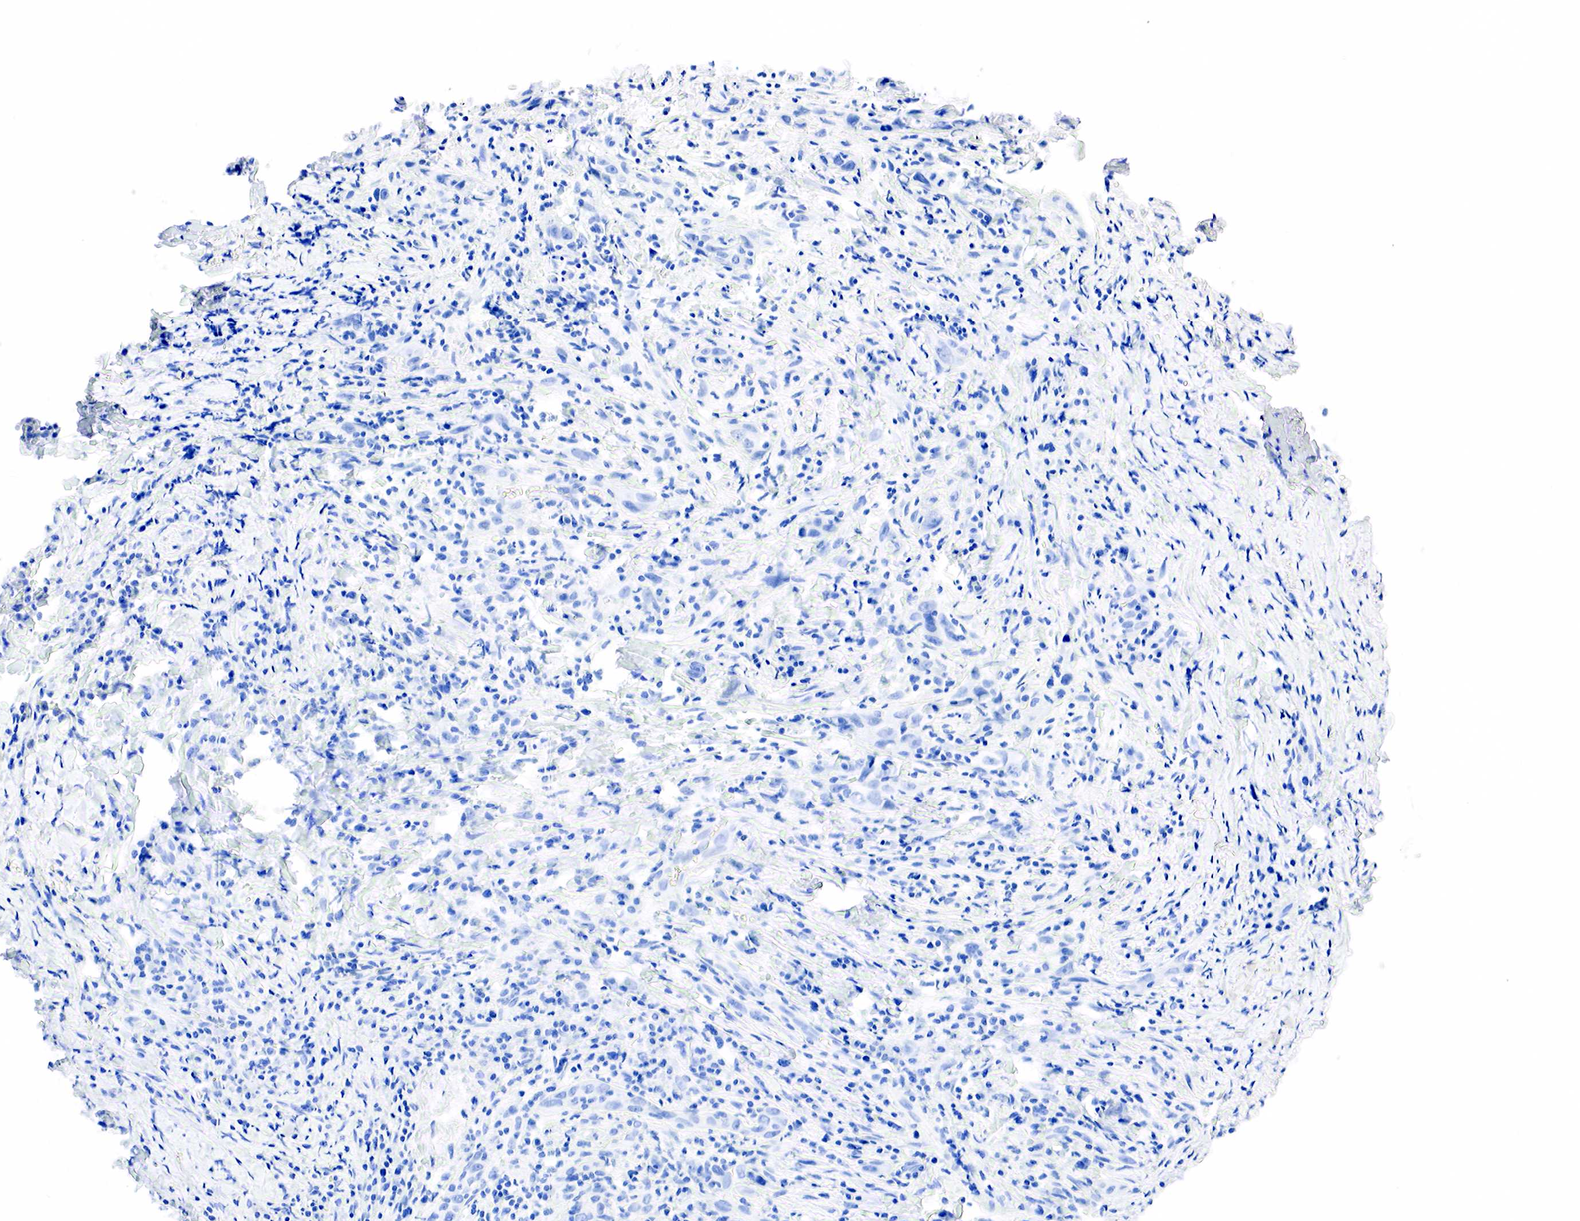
{"staining": {"intensity": "negative", "quantity": "none", "location": "none"}, "tissue": "head and neck cancer", "cell_type": "Tumor cells", "image_type": "cancer", "snomed": [{"axis": "morphology", "description": "Squamous cell carcinoma, NOS"}, {"axis": "topography", "description": "Oral tissue"}, {"axis": "topography", "description": "Head-Neck"}], "caption": "A histopathology image of head and neck cancer (squamous cell carcinoma) stained for a protein shows no brown staining in tumor cells. The staining was performed using DAB (3,3'-diaminobenzidine) to visualize the protein expression in brown, while the nuclei were stained in blue with hematoxylin (Magnification: 20x).", "gene": "PTH", "patient": {"sex": "female", "age": 82}}